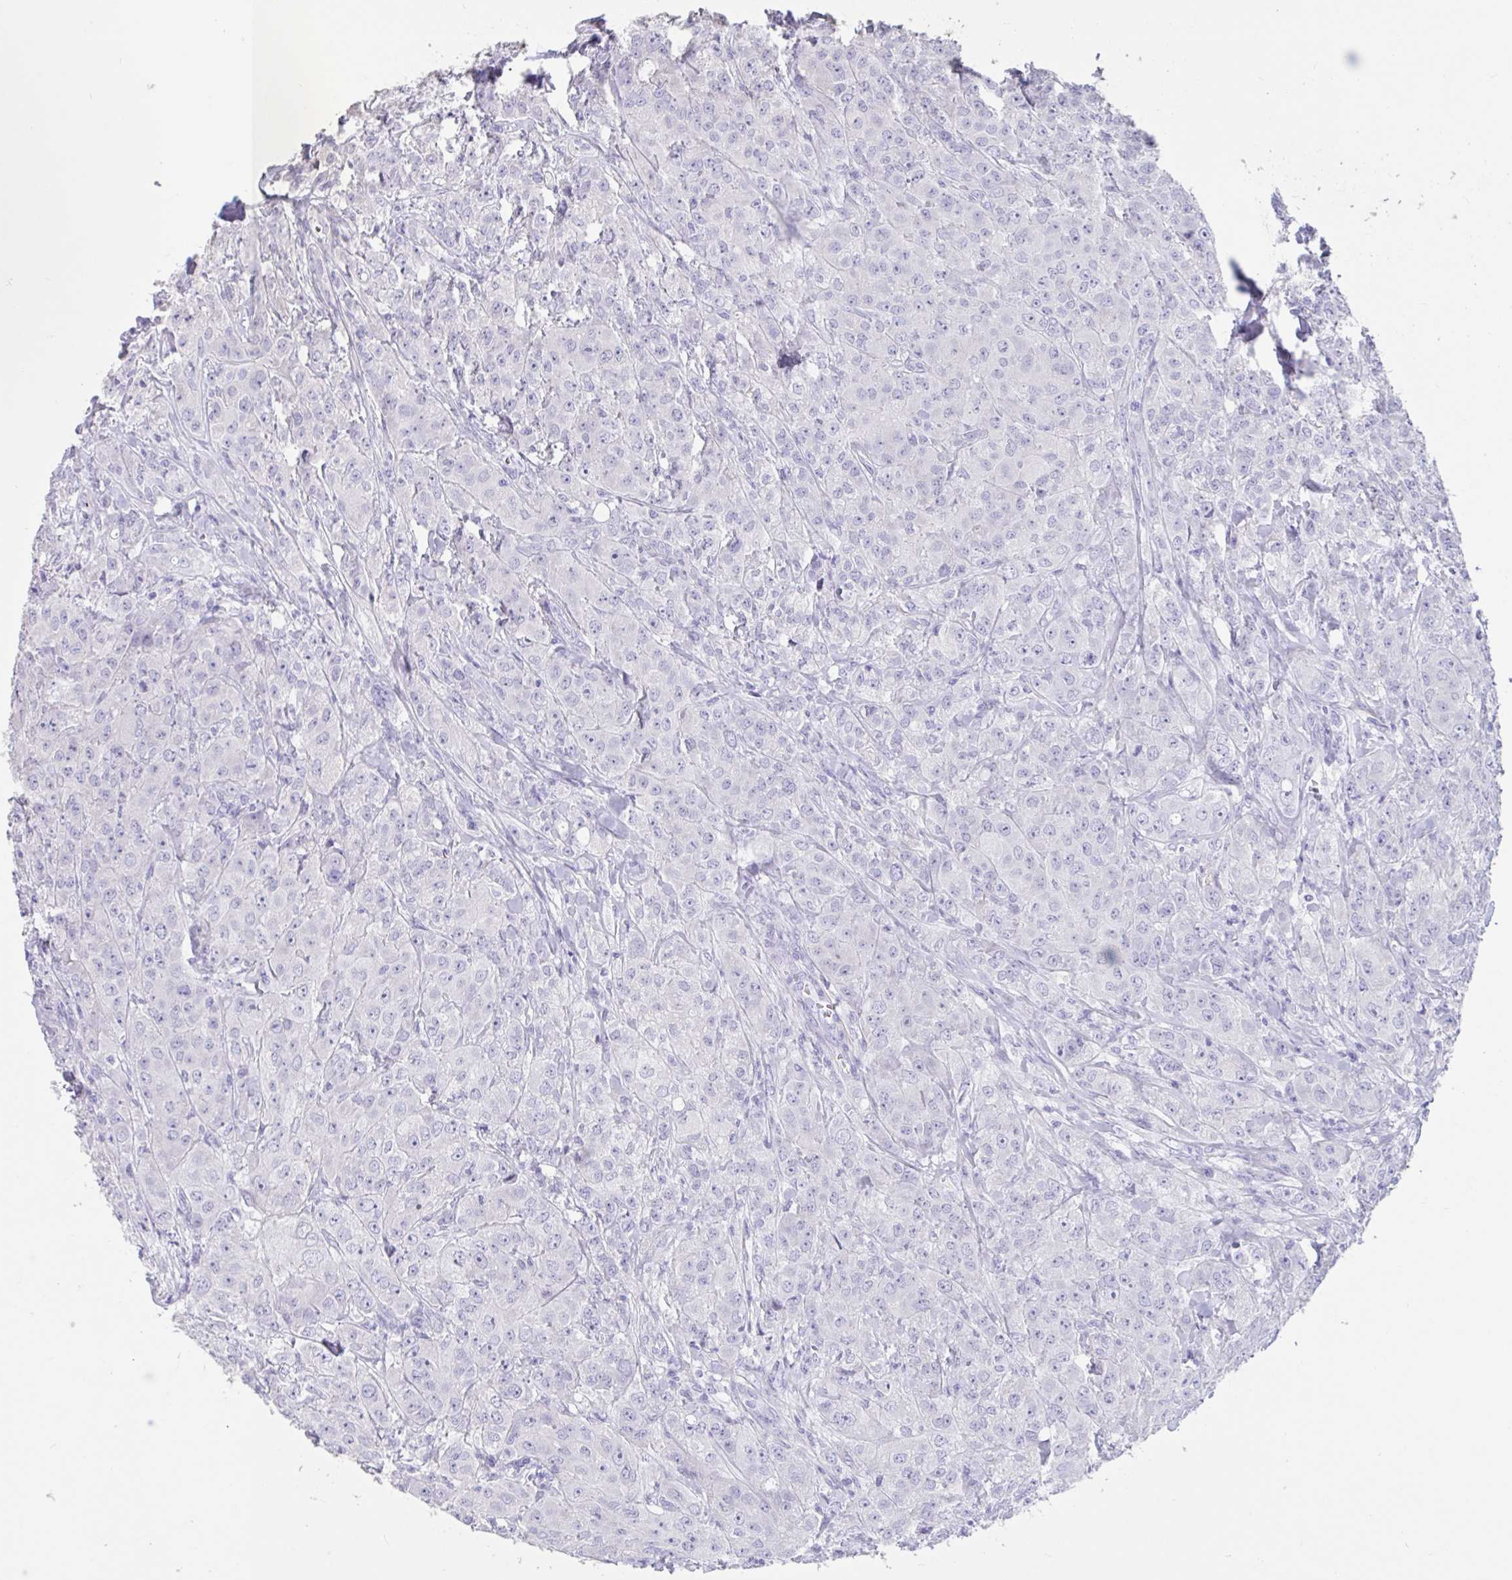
{"staining": {"intensity": "negative", "quantity": "none", "location": "none"}, "tissue": "breast cancer", "cell_type": "Tumor cells", "image_type": "cancer", "snomed": [{"axis": "morphology", "description": "Normal tissue, NOS"}, {"axis": "morphology", "description": "Duct carcinoma"}, {"axis": "topography", "description": "Breast"}], "caption": "High magnification brightfield microscopy of breast cancer stained with DAB (brown) and counterstained with hematoxylin (blue): tumor cells show no significant positivity.", "gene": "TNNC1", "patient": {"sex": "female", "age": 43}}